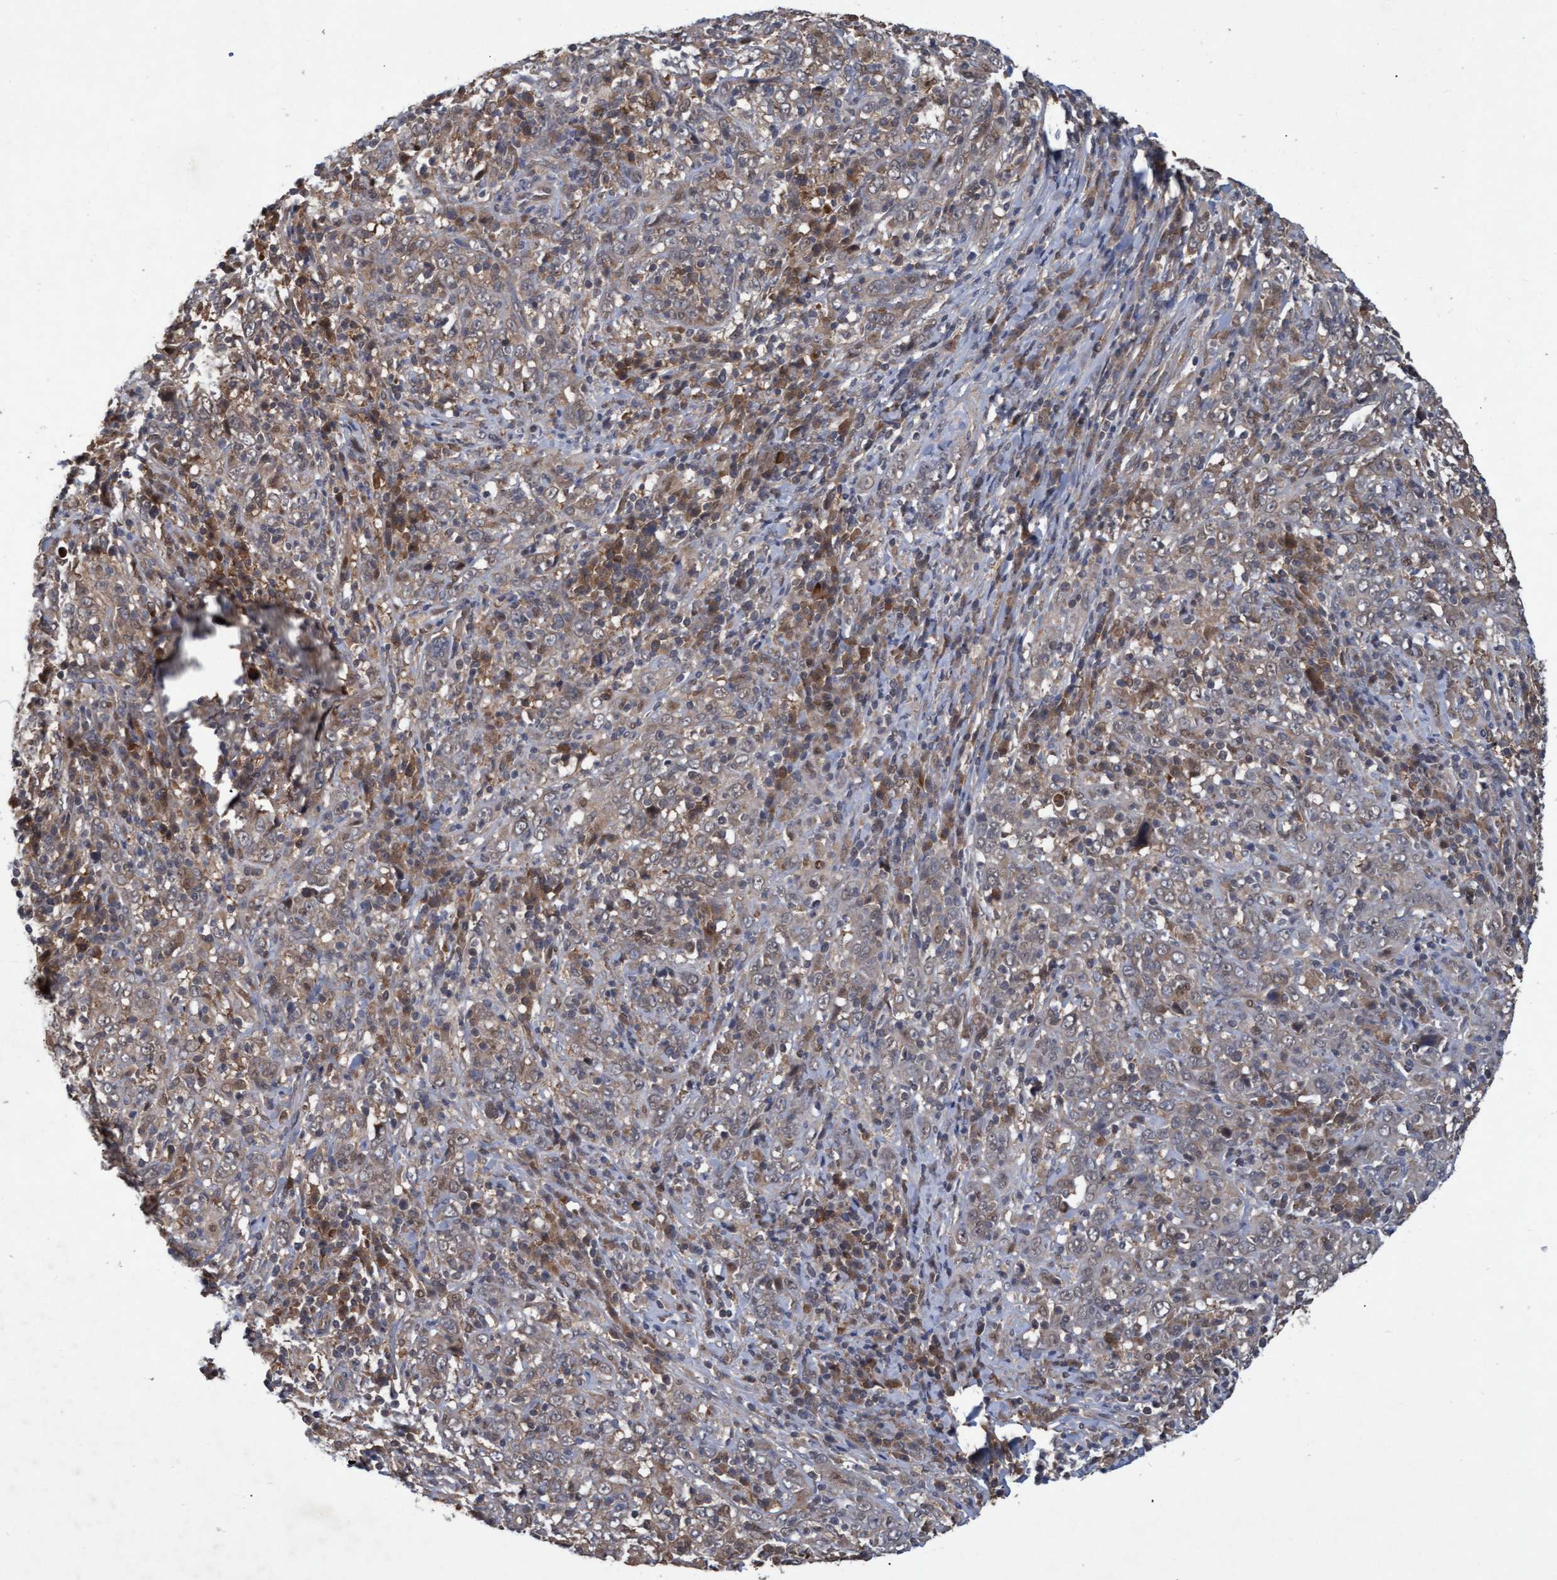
{"staining": {"intensity": "weak", "quantity": ">75%", "location": "cytoplasmic/membranous,nuclear"}, "tissue": "cervical cancer", "cell_type": "Tumor cells", "image_type": "cancer", "snomed": [{"axis": "morphology", "description": "Squamous cell carcinoma, NOS"}, {"axis": "topography", "description": "Cervix"}], "caption": "Brown immunohistochemical staining in cervical squamous cell carcinoma displays weak cytoplasmic/membranous and nuclear expression in about >75% of tumor cells.", "gene": "PSMB6", "patient": {"sex": "female", "age": 46}}